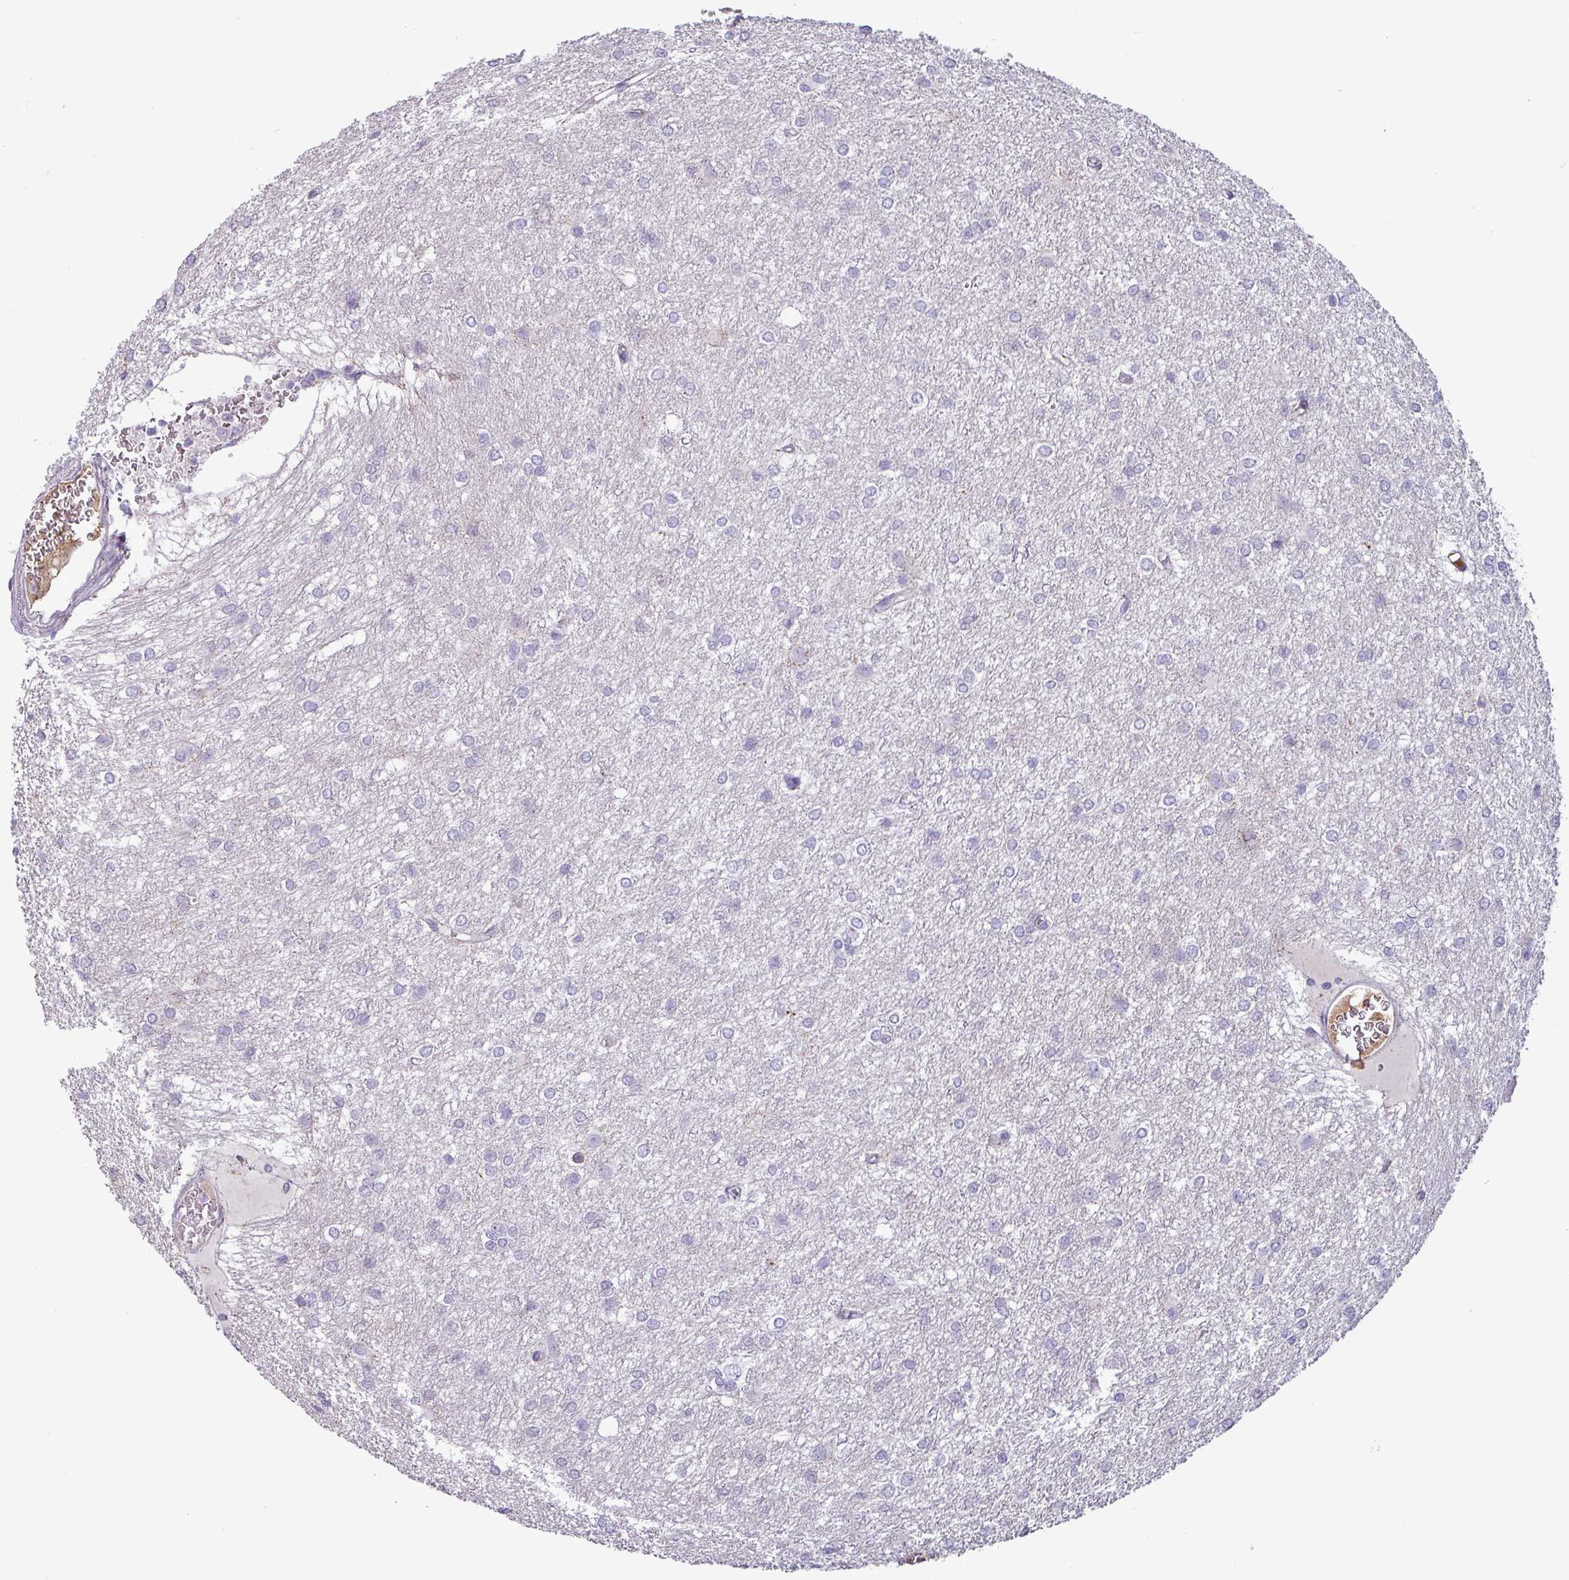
{"staining": {"intensity": "negative", "quantity": "none", "location": "none"}, "tissue": "glioma", "cell_type": "Tumor cells", "image_type": "cancer", "snomed": [{"axis": "morphology", "description": "Glioma, malignant, High grade"}, {"axis": "topography", "description": "Brain"}], "caption": "This is an immunohistochemistry (IHC) histopathology image of human glioma. There is no positivity in tumor cells.", "gene": "PLIN2", "patient": {"sex": "female", "age": 50}}